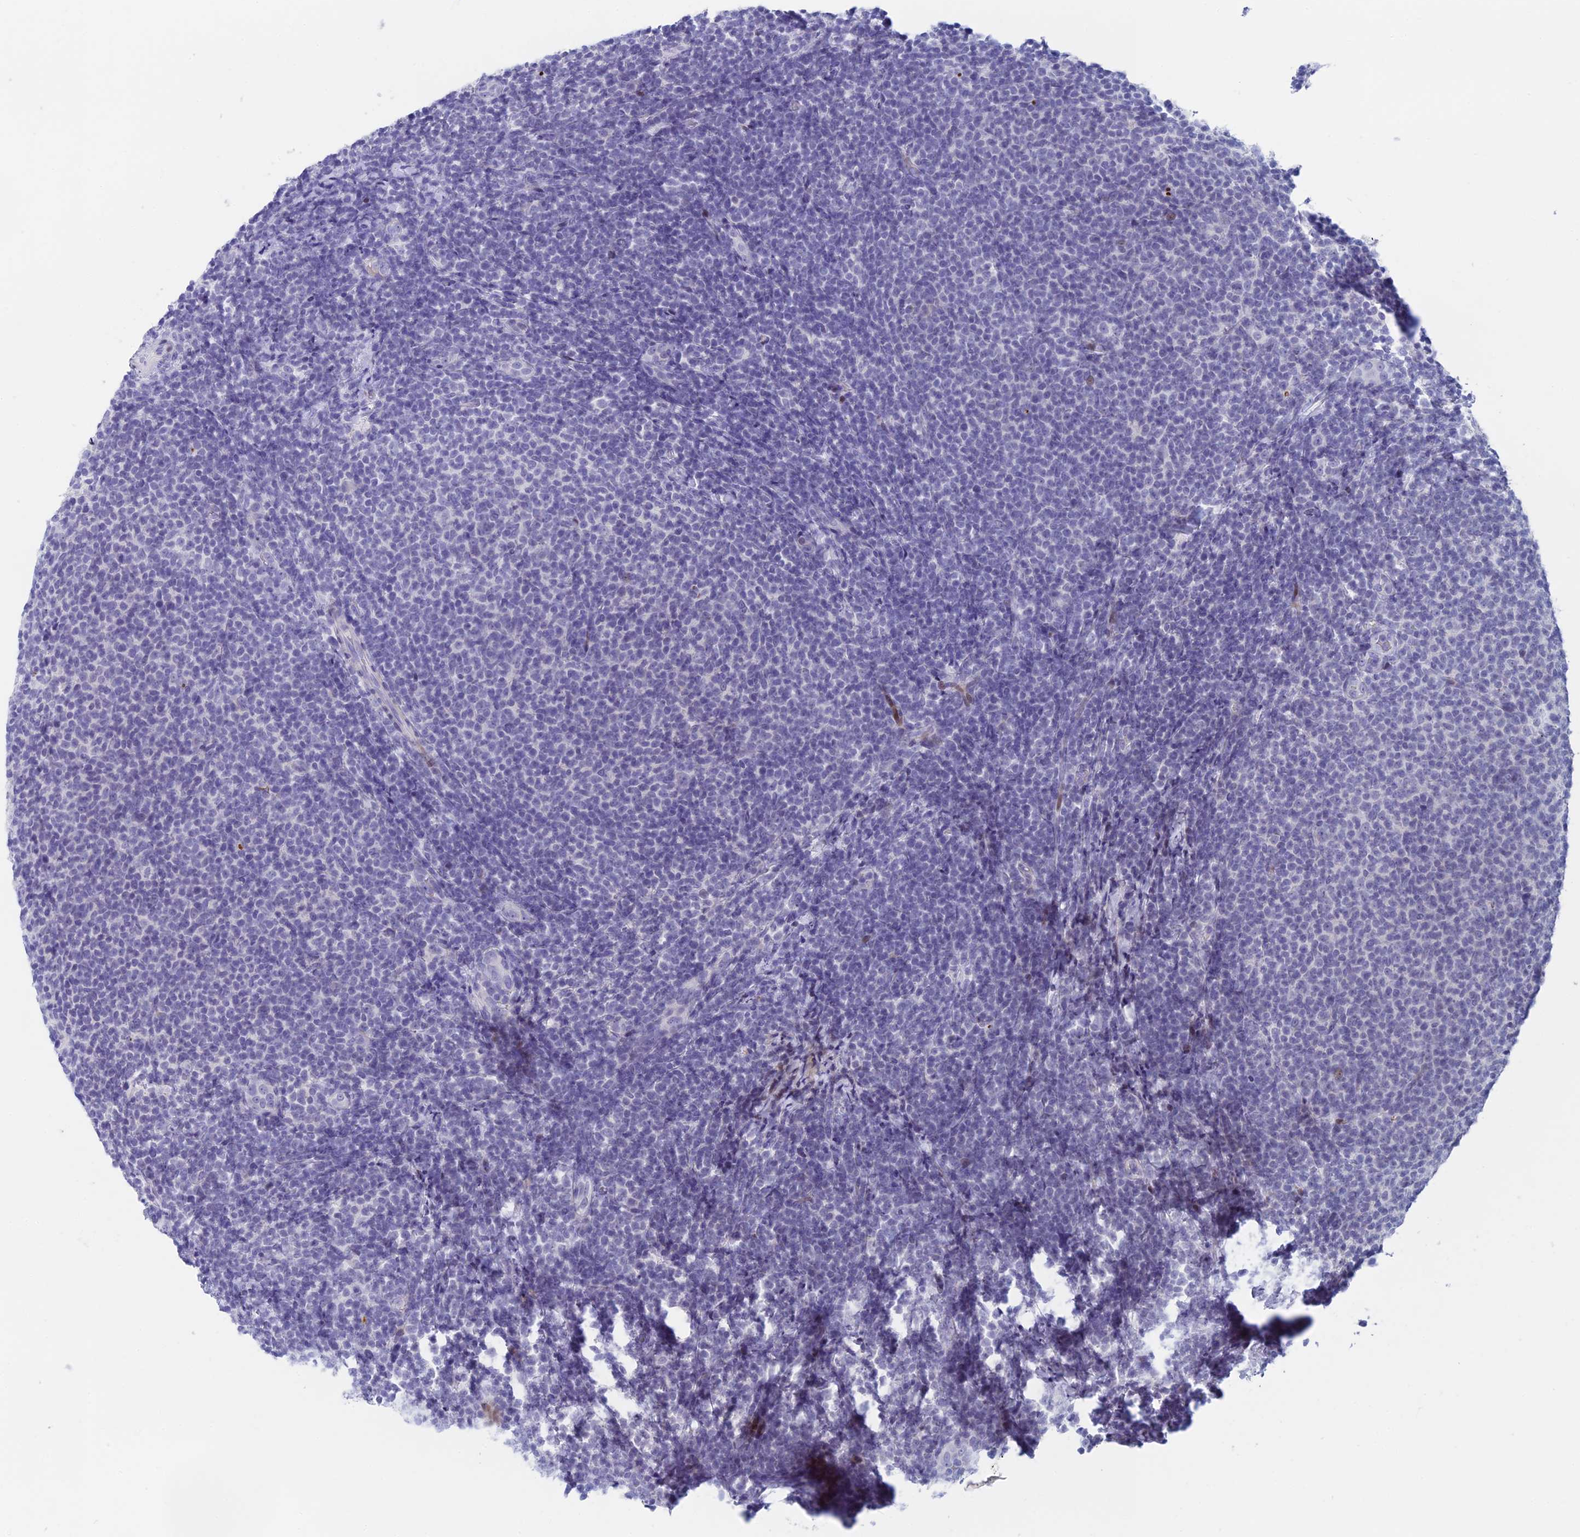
{"staining": {"intensity": "negative", "quantity": "none", "location": "none"}, "tissue": "lymphoma", "cell_type": "Tumor cells", "image_type": "cancer", "snomed": [{"axis": "morphology", "description": "Malignant lymphoma, non-Hodgkin's type, Low grade"}, {"axis": "topography", "description": "Lymph node"}], "caption": "Human malignant lymphoma, non-Hodgkin's type (low-grade) stained for a protein using IHC displays no staining in tumor cells.", "gene": "REXO5", "patient": {"sex": "male", "age": 66}}